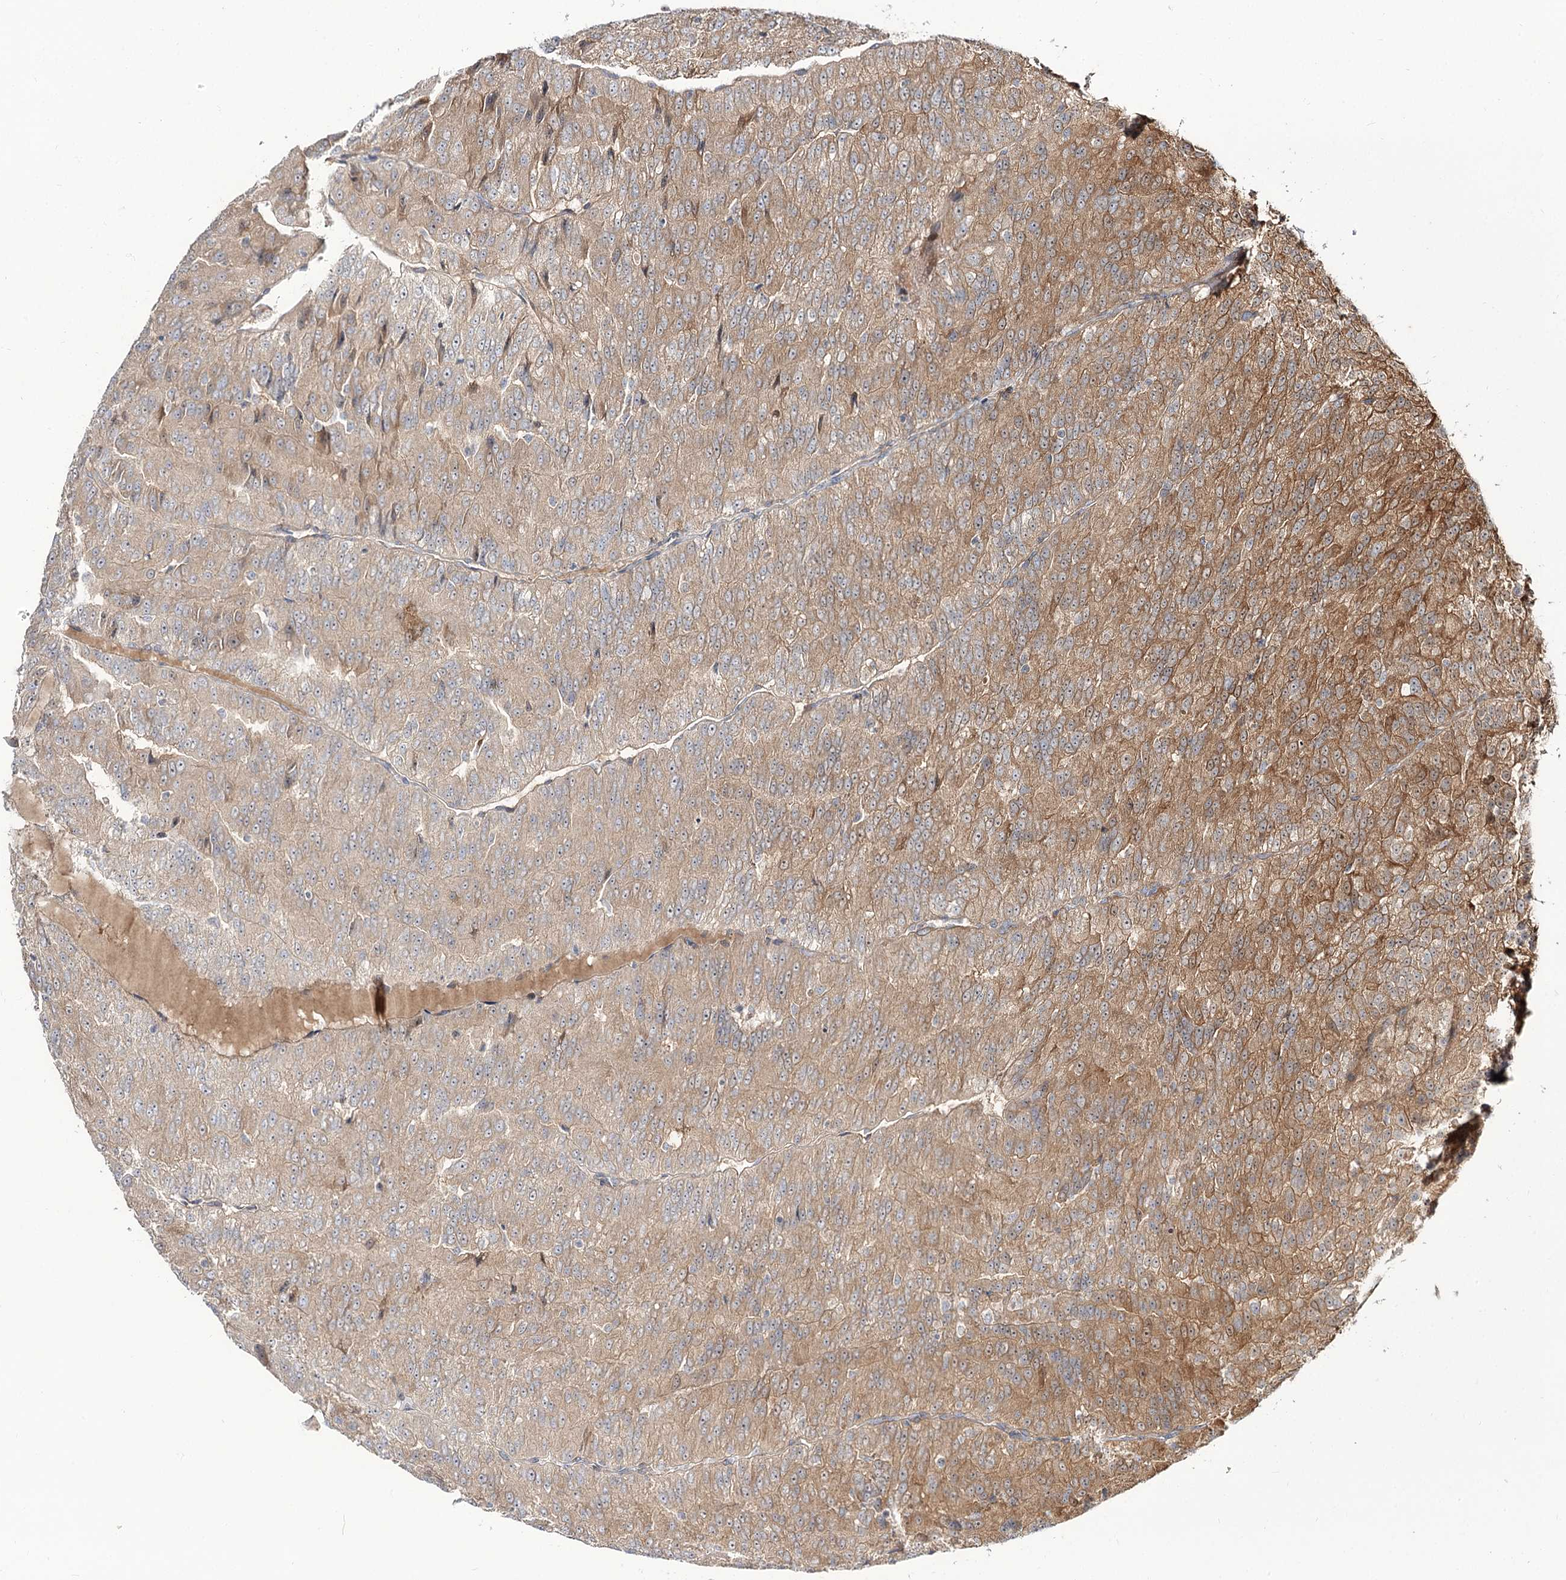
{"staining": {"intensity": "moderate", "quantity": ">75%", "location": "cytoplasmic/membranous"}, "tissue": "renal cancer", "cell_type": "Tumor cells", "image_type": "cancer", "snomed": [{"axis": "morphology", "description": "Adenocarcinoma, NOS"}, {"axis": "topography", "description": "Kidney"}], "caption": "A photomicrograph of renal adenocarcinoma stained for a protein reveals moderate cytoplasmic/membranous brown staining in tumor cells. The protein is shown in brown color, while the nuclei are stained blue.", "gene": "C11orf80", "patient": {"sex": "female", "age": 63}}